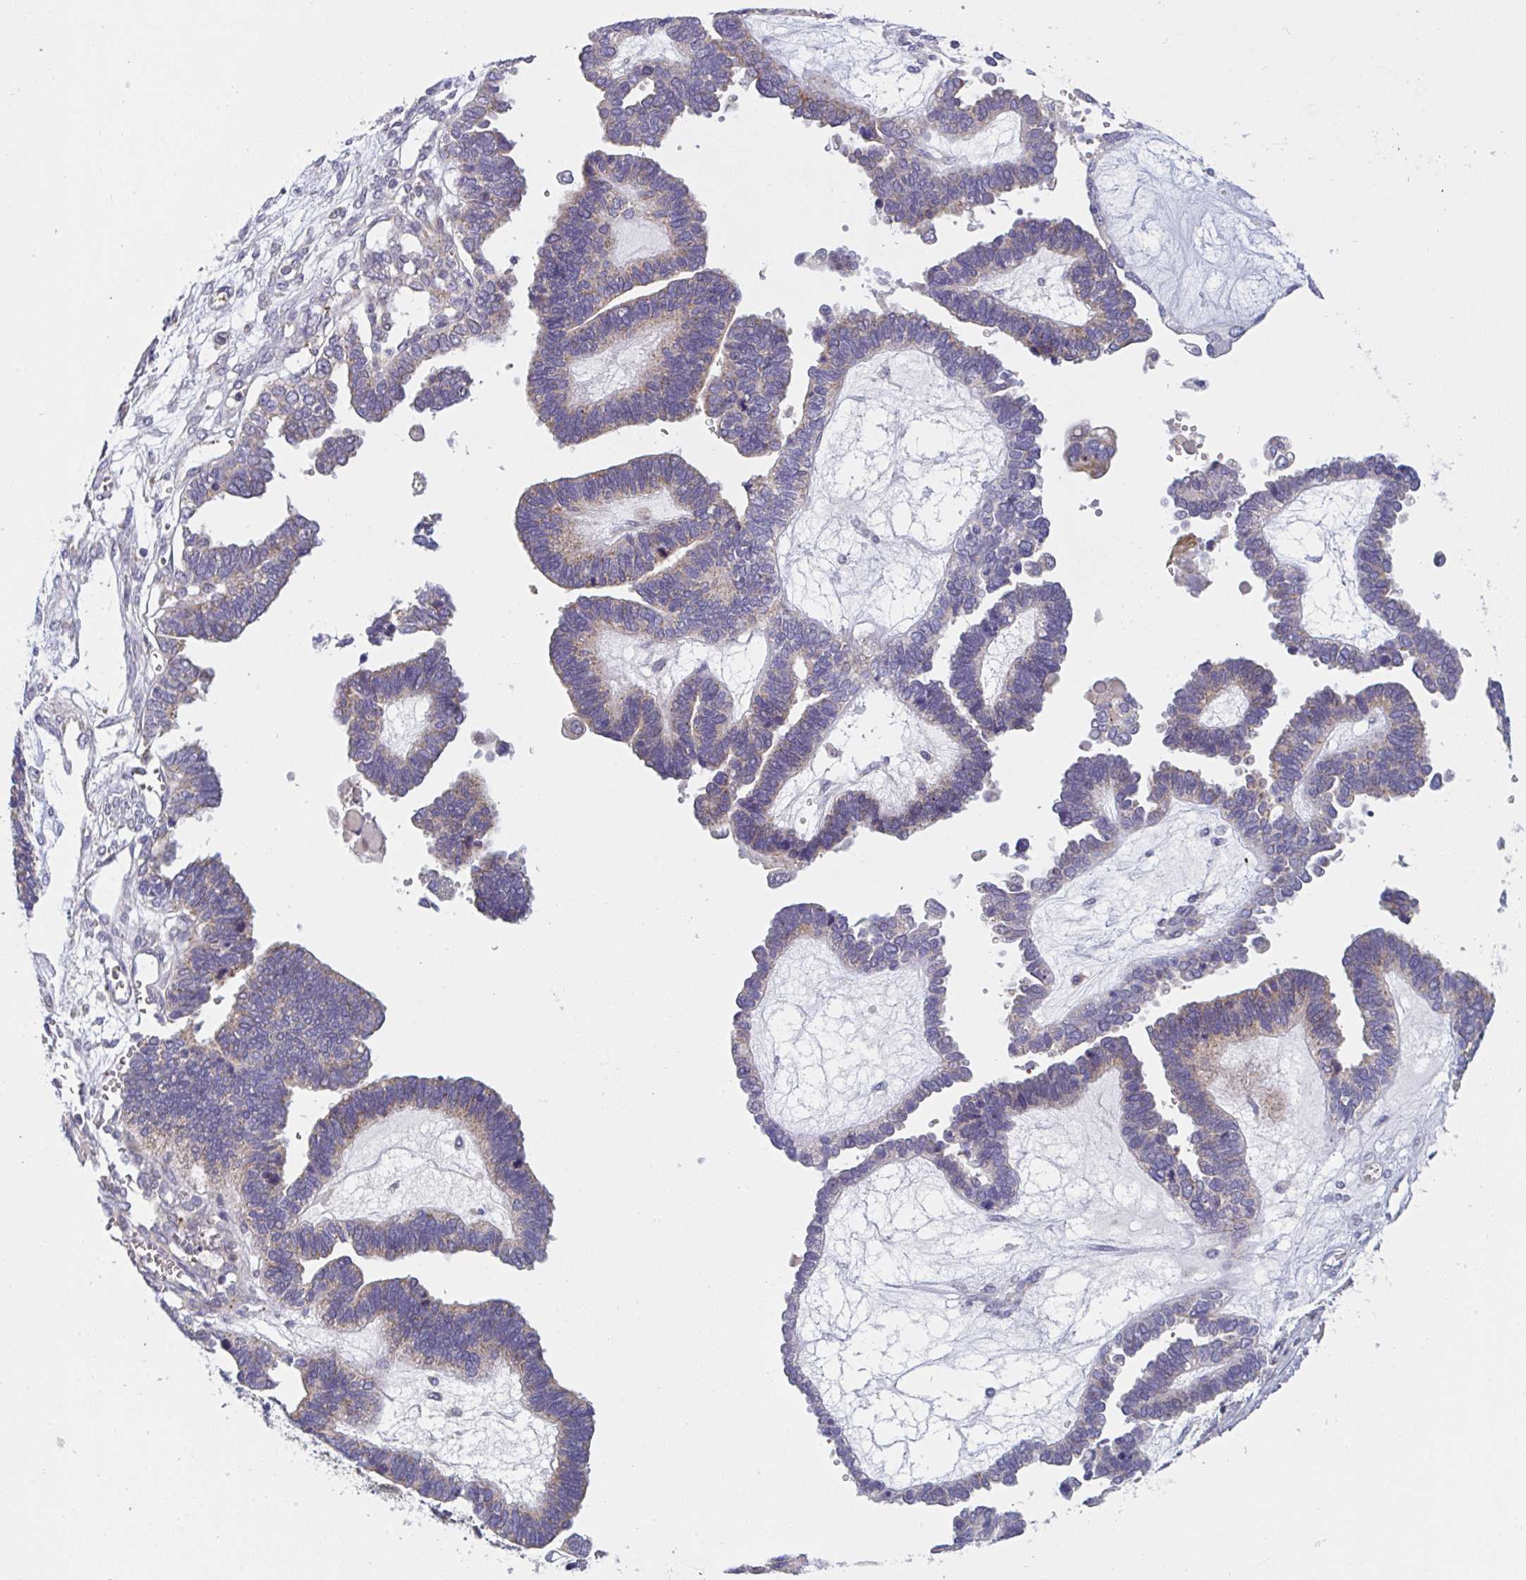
{"staining": {"intensity": "weak", "quantity": "25%-75%", "location": "cytoplasmic/membranous"}, "tissue": "ovarian cancer", "cell_type": "Tumor cells", "image_type": "cancer", "snomed": [{"axis": "morphology", "description": "Cystadenocarcinoma, serous, NOS"}, {"axis": "topography", "description": "Ovary"}], "caption": "The micrograph shows staining of ovarian cancer (serous cystadenocarcinoma), revealing weak cytoplasmic/membranous protein positivity (brown color) within tumor cells. (DAB IHC, brown staining for protein, blue staining for nuclei).", "gene": "MRPS2", "patient": {"sex": "female", "age": 51}}